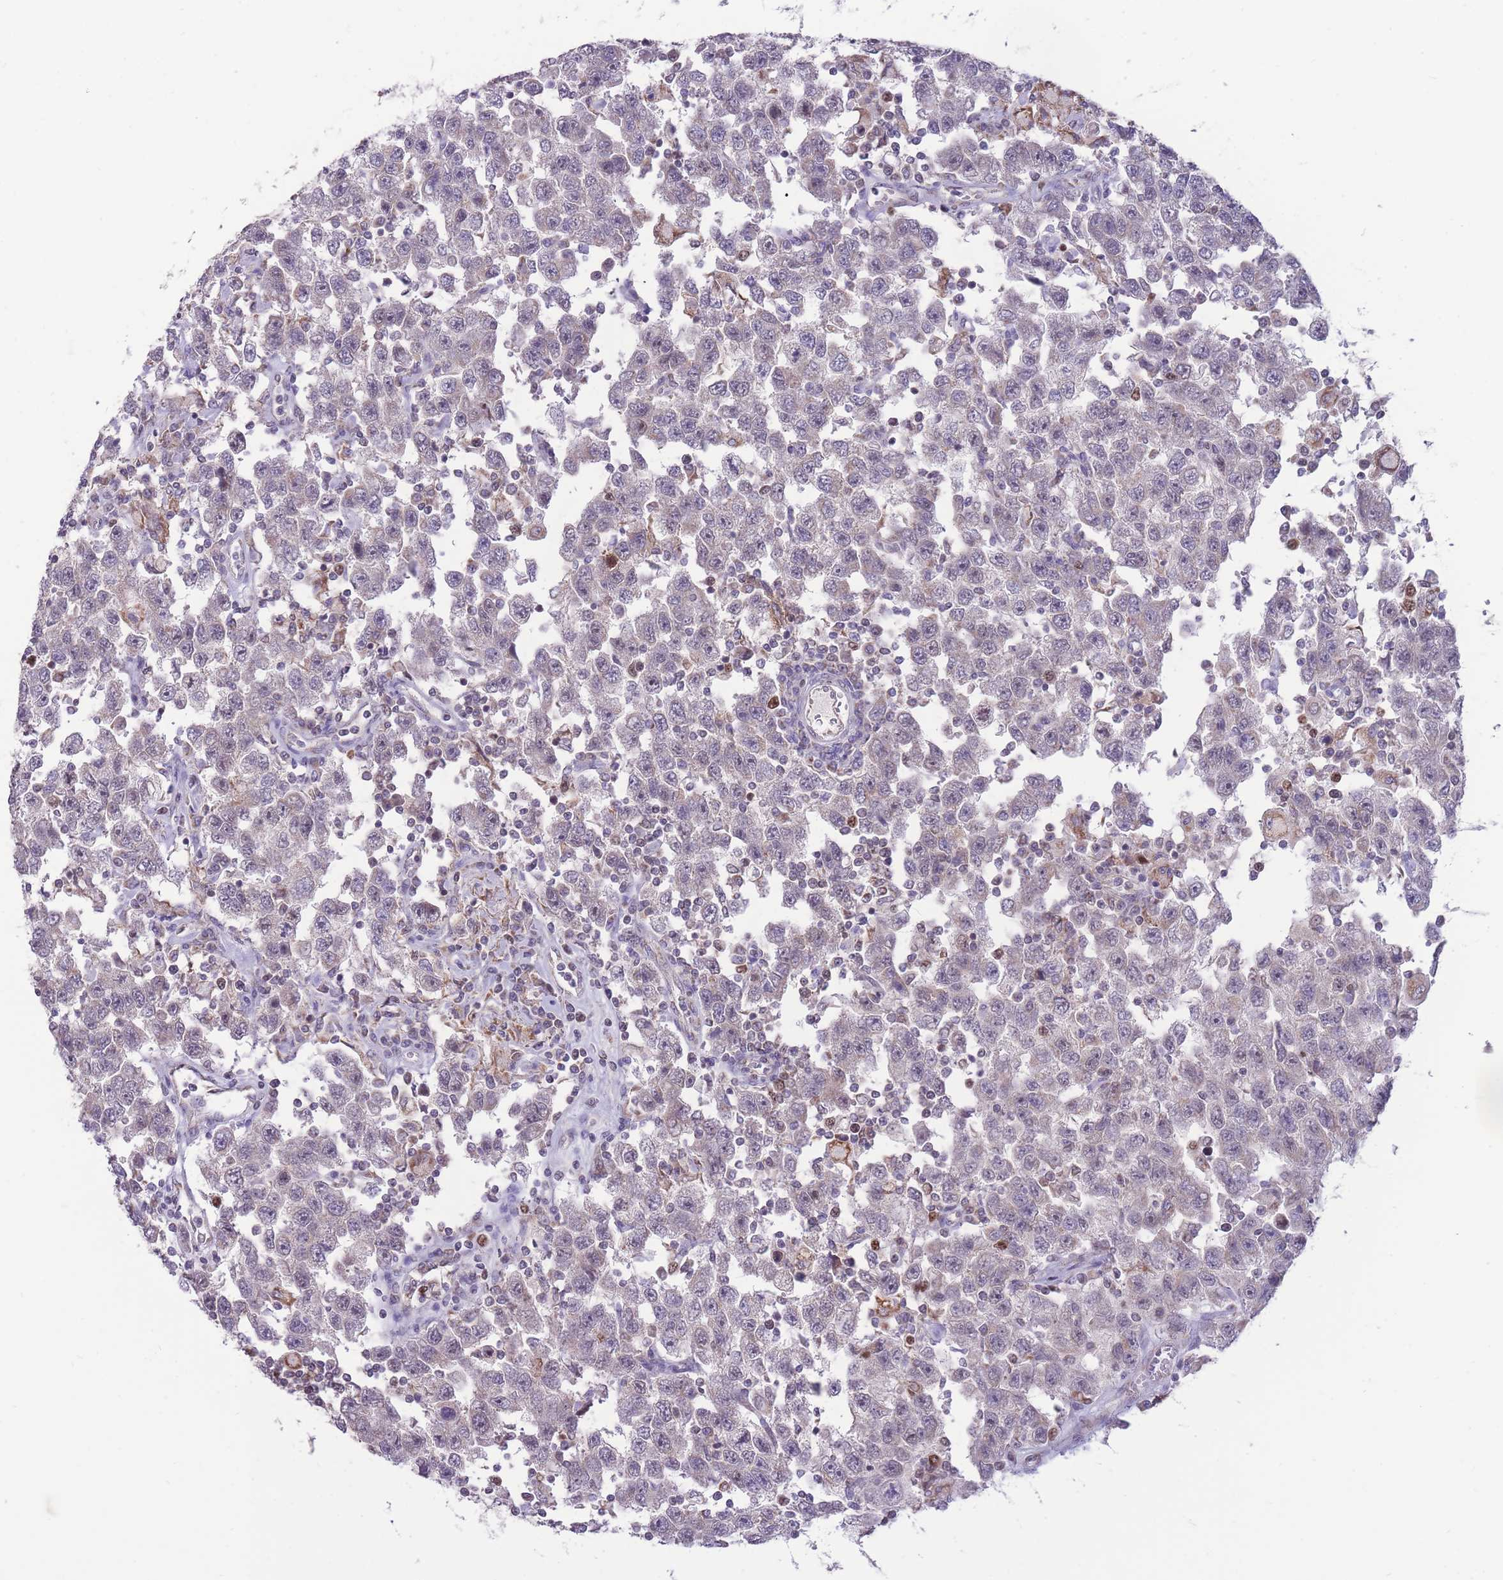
{"staining": {"intensity": "negative", "quantity": "none", "location": "none"}, "tissue": "testis cancer", "cell_type": "Tumor cells", "image_type": "cancer", "snomed": [{"axis": "morphology", "description": "Seminoma, NOS"}, {"axis": "topography", "description": "Testis"}], "caption": "There is no significant expression in tumor cells of testis seminoma. (DAB immunohistochemistry (IHC), high magnification).", "gene": "MCIDAS", "patient": {"sex": "male", "age": 41}}